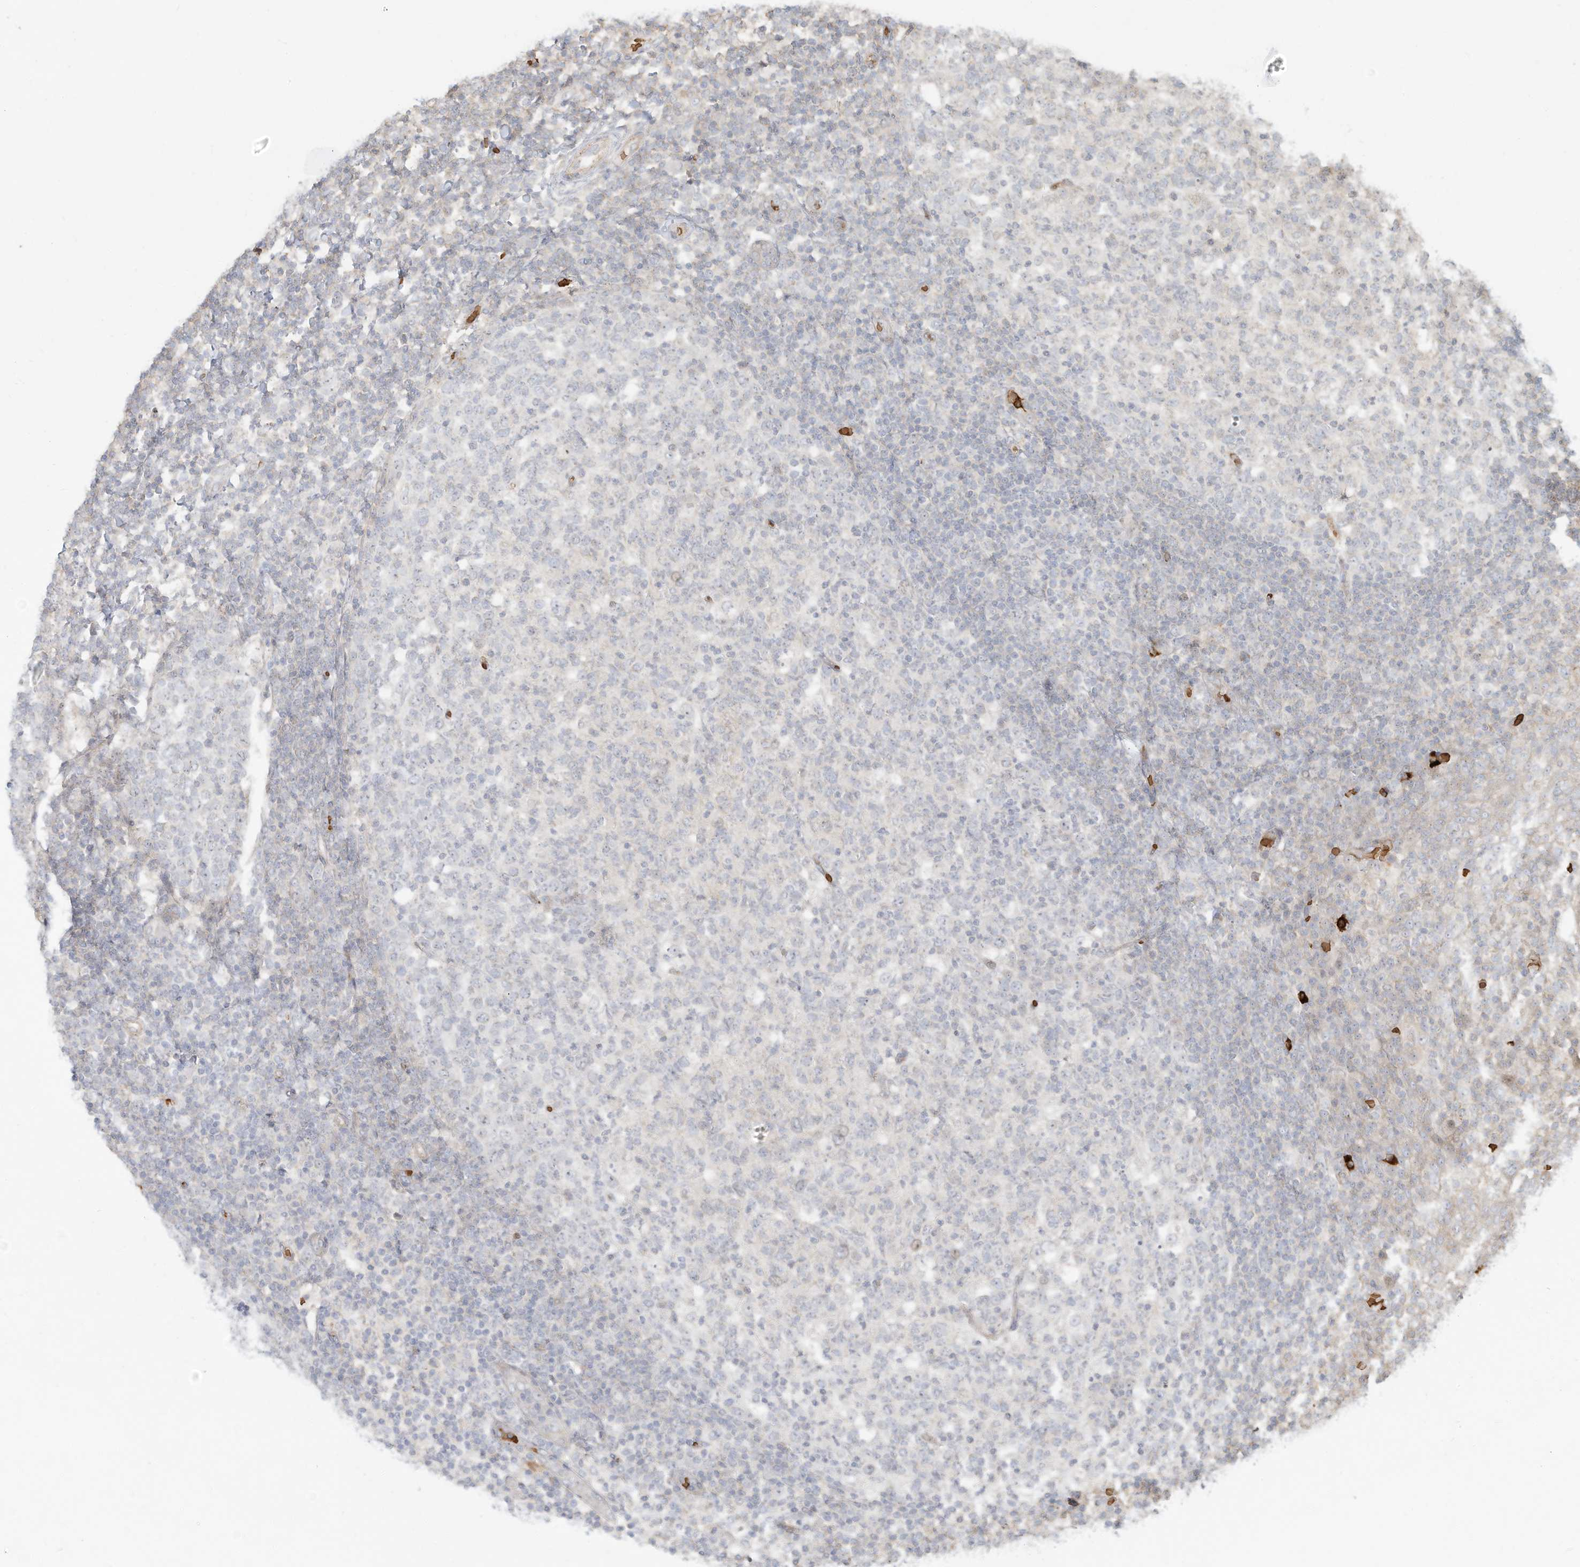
{"staining": {"intensity": "negative", "quantity": "none", "location": "none"}, "tissue": "tonsil", "cell_type": "Germinal center cells", "image_type": "normal", "snomed": [{"axis": "morphology", "description": "Normal tissue, NOS"}, {"axis": "topography", "description": "Tonsil"}], "caption": "The photomicrograph reveals no staining of germinal center cells in unremarkable tonsil. (DAB (3,3'-diaminobenzidine) immunohistochemistry with hematoxylin counter stain).", "gene": "OFD1", "patient": {"sex": "female", "age": 19}}